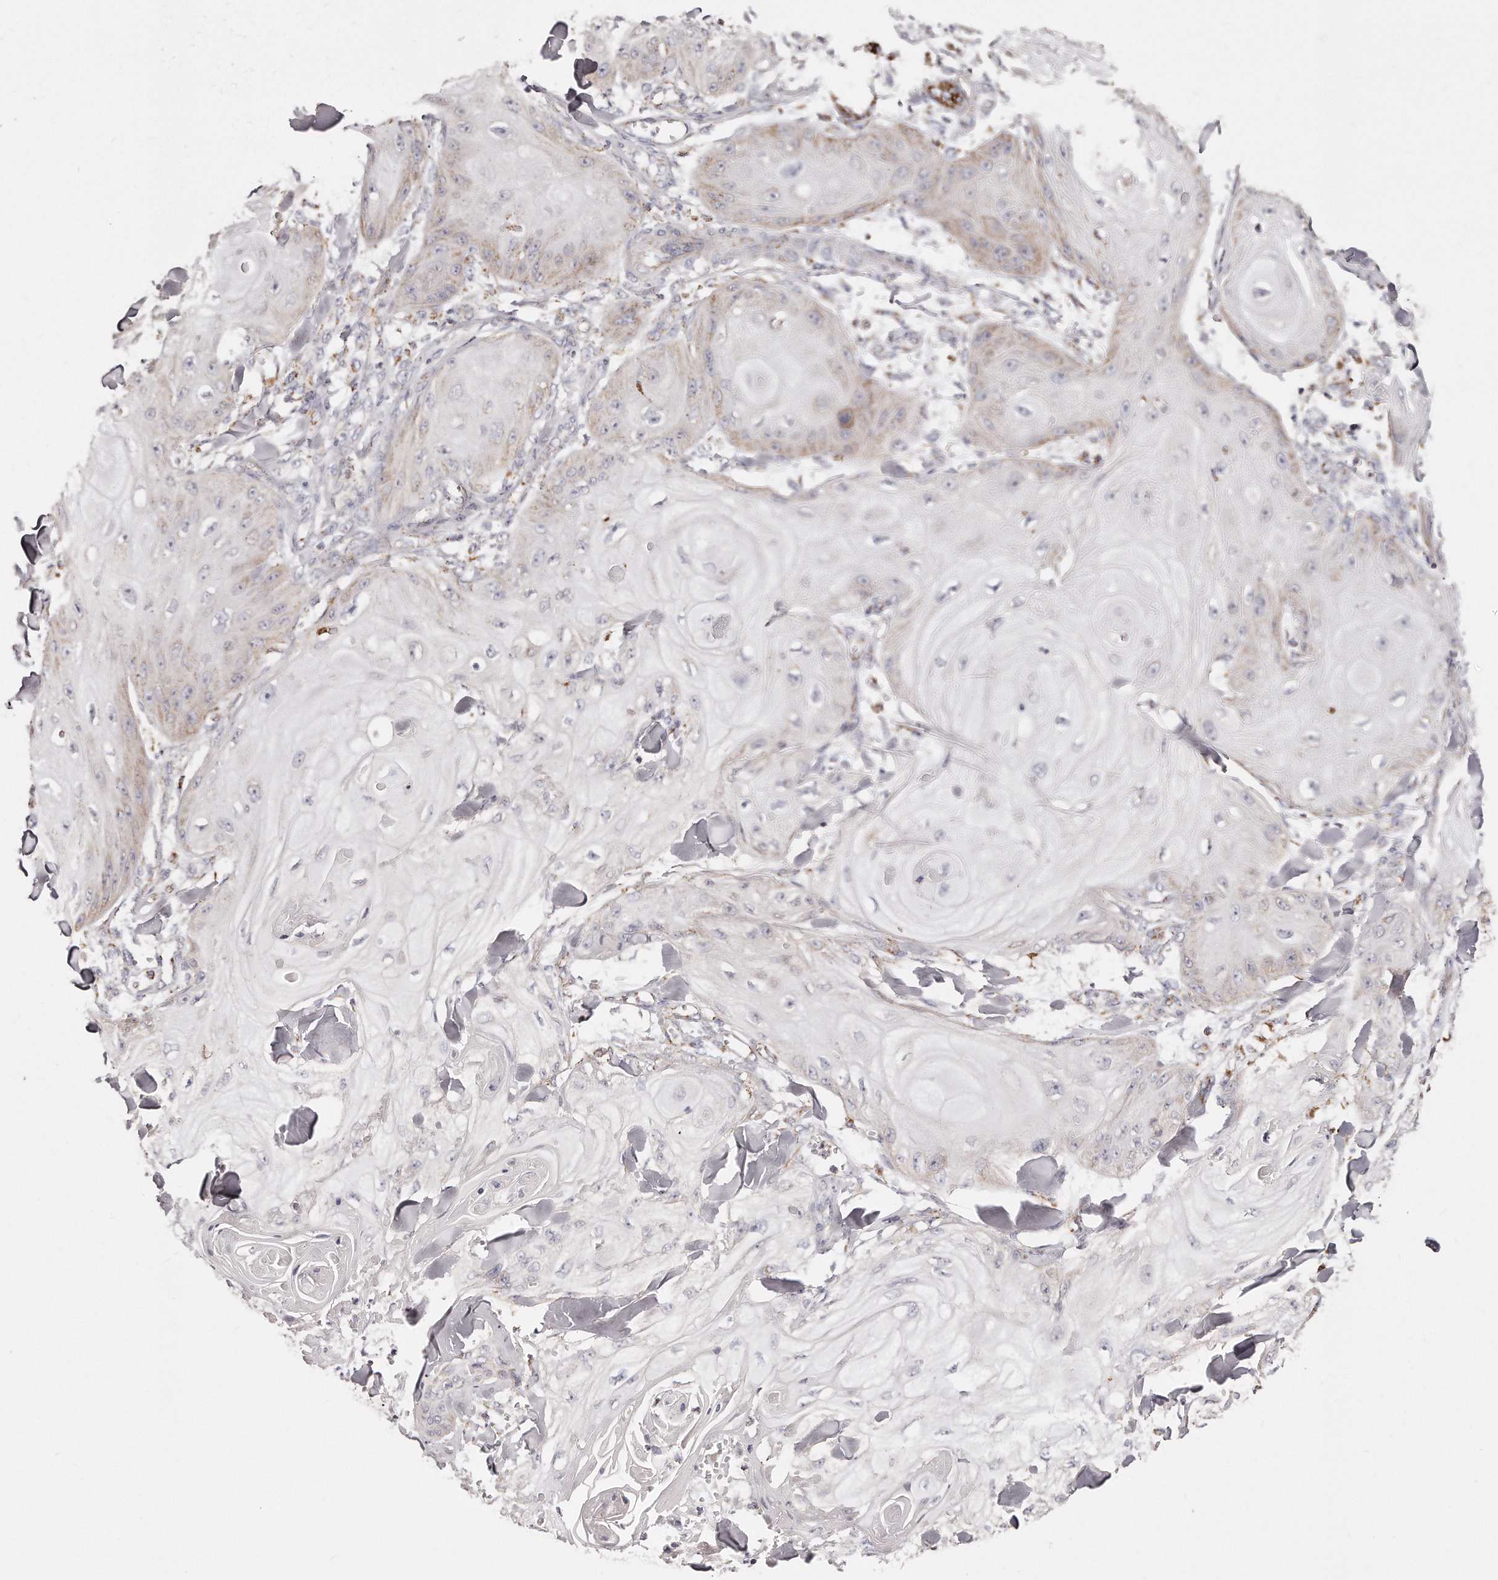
{"staining": {"intensity": "weak", "quantity": "<25%", "location": "cytoplasmic/membranous"}, "tissue": "skin cancer", "cell_type": "Tumor cells", "image_type": "cancer", "snomed": [{"axis": "morphology", "description": "Squamous cell carcinoma, NOS"}, {"axis": "topography", "description": "Skin"}], "caption": "Micrograph shows no significant protein positivity in tumor cells of skin cancer. Brightfield microscopy of immunohistochemistry stained with DAB (3,3'-diaminobenzidine) (brown) and hematoxylin (blue), captured at high magnification.", "gene": "RTKN", "patient": {"sex": "male", "age": 74}}